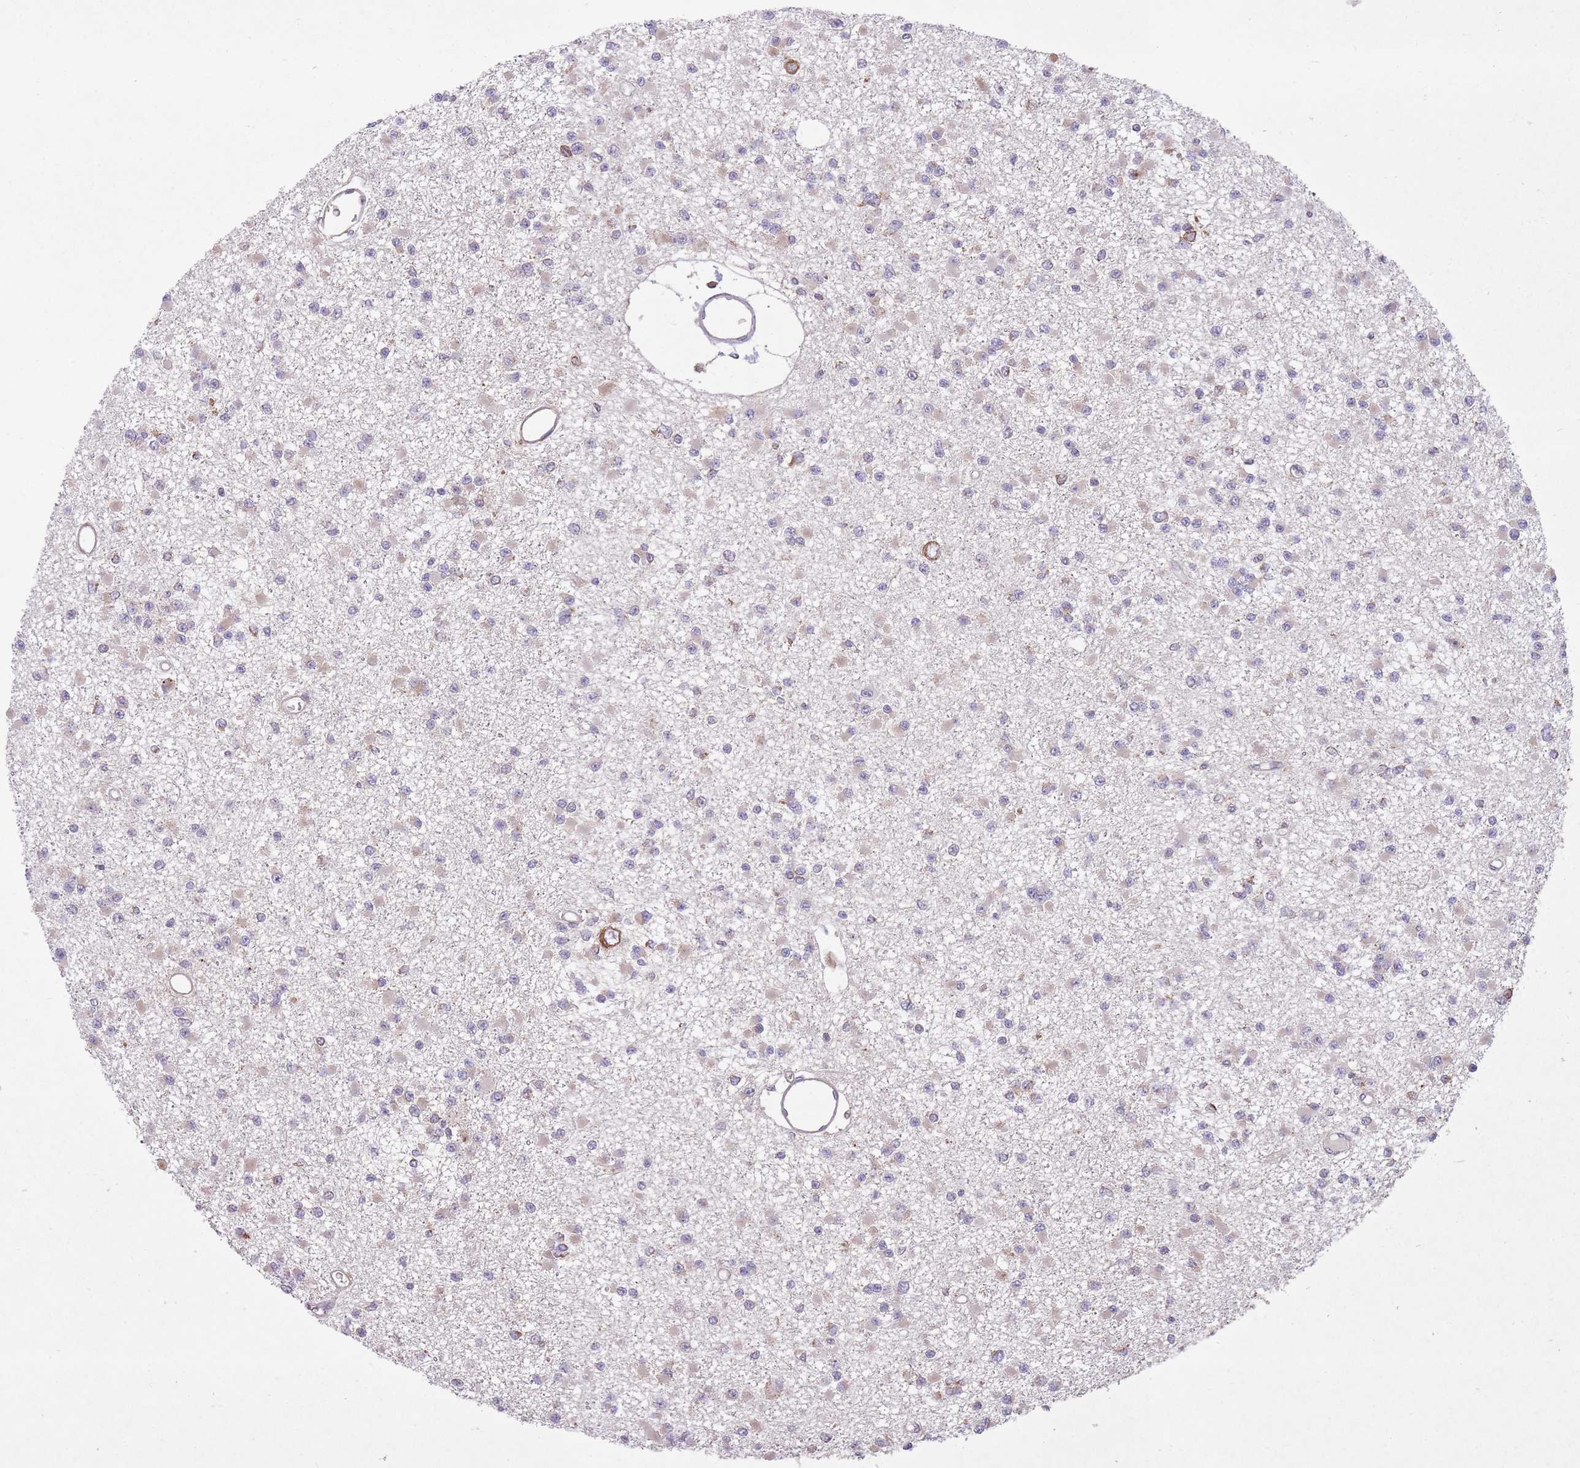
{"staining": {"intensity": "negative", "quantity": "none", "location": "none"}, "tissue": "glioma", "cell_type": "Tumor cells", "image_type": "cancer", "snomed": [{"axis": "morphology", "description": "Glioma, malignant, Low grade"}, {"axis": "topography", "description": "Brain"}], "caption": "Immunohistochemical staining of human low-grade glioma (malignant) shows no significant positivity in tumor cells.", "gene": "TTLL3", "patient": {"sex": "female", "age": 22}}